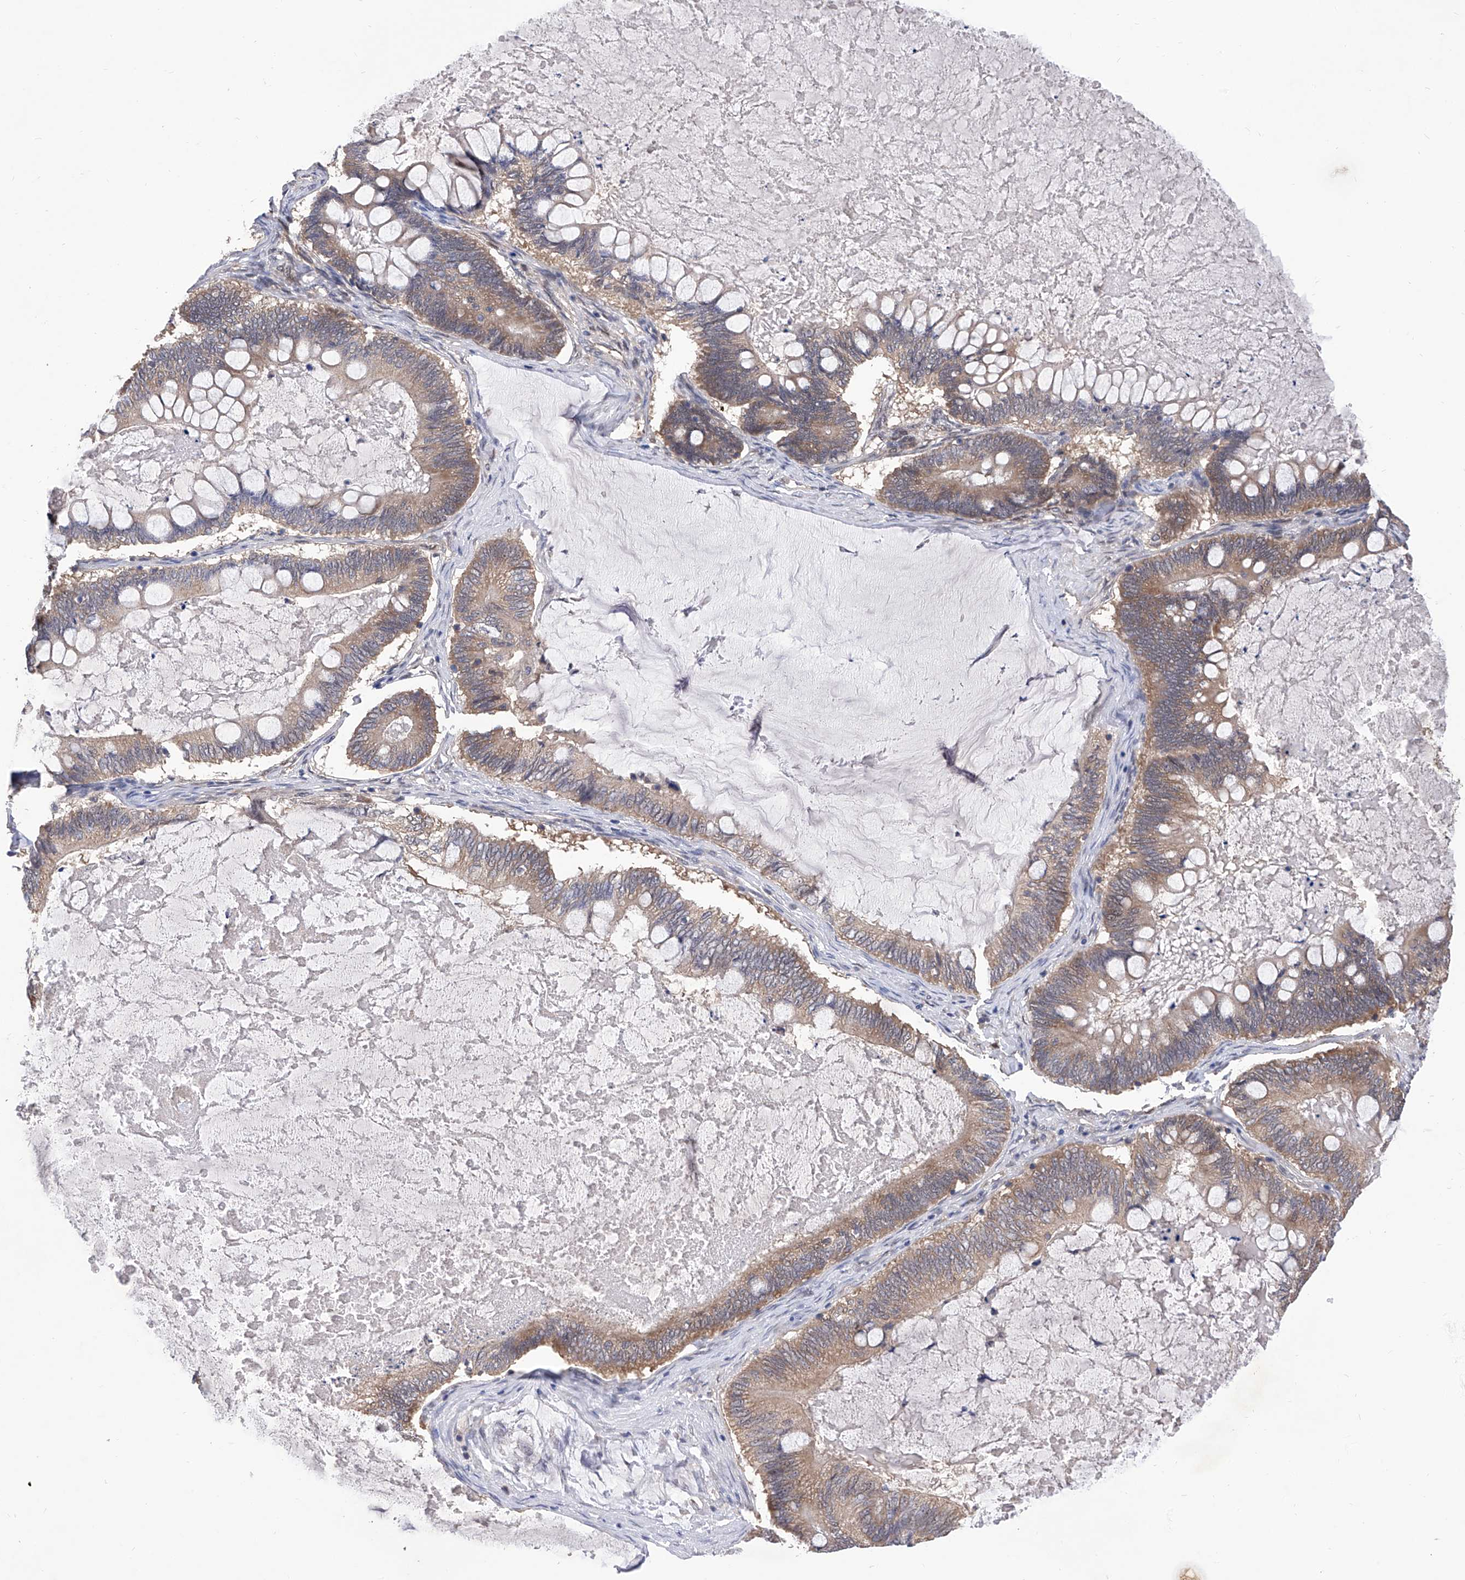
{"staining": {"intensity": "moderate", "quantity": ">75%", "location": "cytoplasmic/membranous"}, "tissue": "ovarian cancer", "cell_type": "Tumor cells", "image_type": "cancer", "snomed": [{"axis": "morphology", "description": "Cystadenocarcinoma, mucinous, NOS"}, {"axis": "topography", "description": "Ovary"}], "caption": "Protein staining reveals moderate cytoplasmic/membranous expression in approximately >75% of tumor cells in ovarian cancer.", "gene": "USP45", "patient": {"sex": "female", "age": 61}}